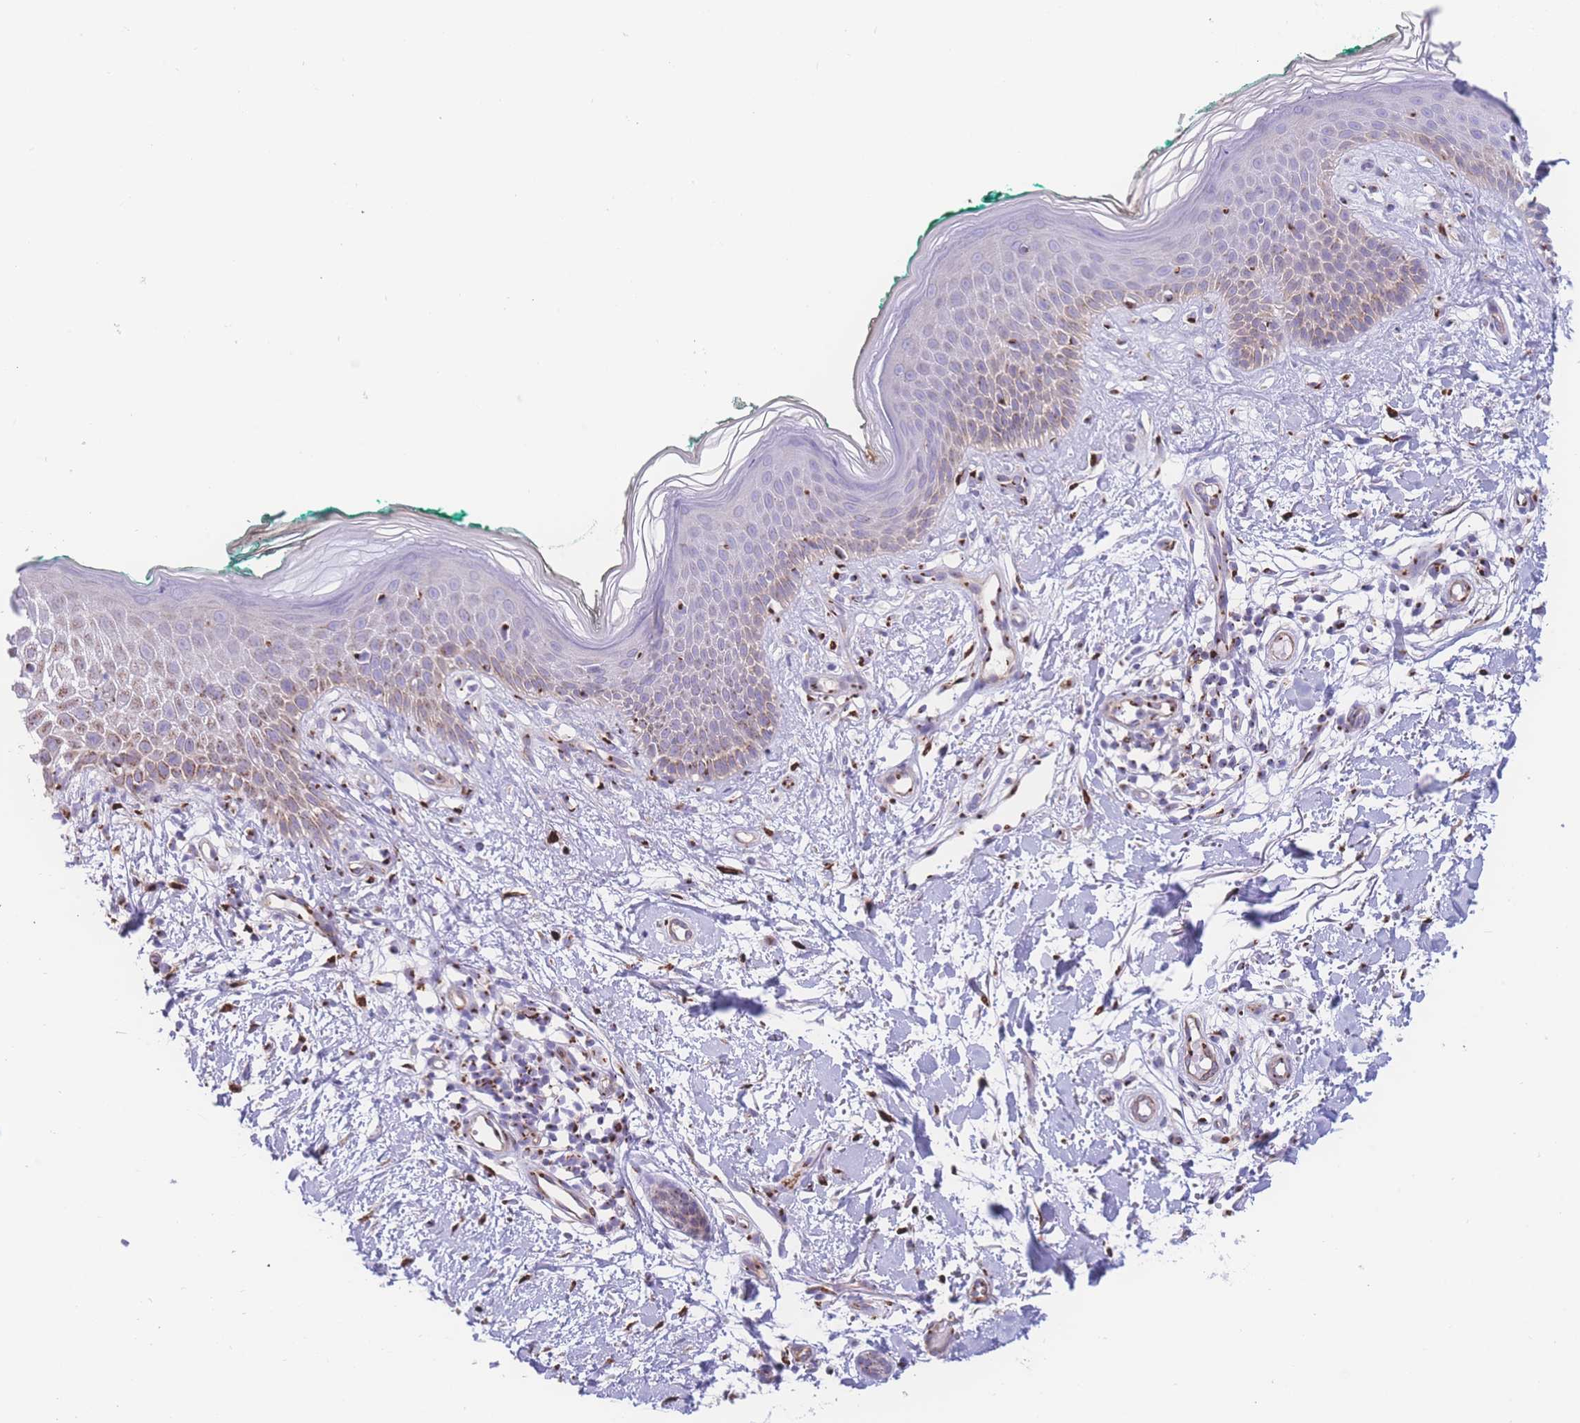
{"staining": {"intensity": "strong", "quantity": ">75%", "location": "cytoplasmic/membranous"}, "tissue": "skin", "cell_type": "Fibroblasts", "image_type": "normal", "snomed": [{"axis": "morphology", "description": "Normal tissue, NOS"}, {"axis": "morphology", "description": "Malignant melanoma, NOS"}, {"axis": "topography", "description": "Skin"}], "caption": "Immunohistochemical staining of normal human skin displays strong cytoplasmic/membranous protein staining in about >75% of fibroblasts. (Stains: DAB (3,3'-diaminobenzidine) in brown, nuclei in blue, Microscopy: brightfield microscopy at high magnification).", "gene": "GOLM2", "patient": {"sex": "male", "age": 62}}